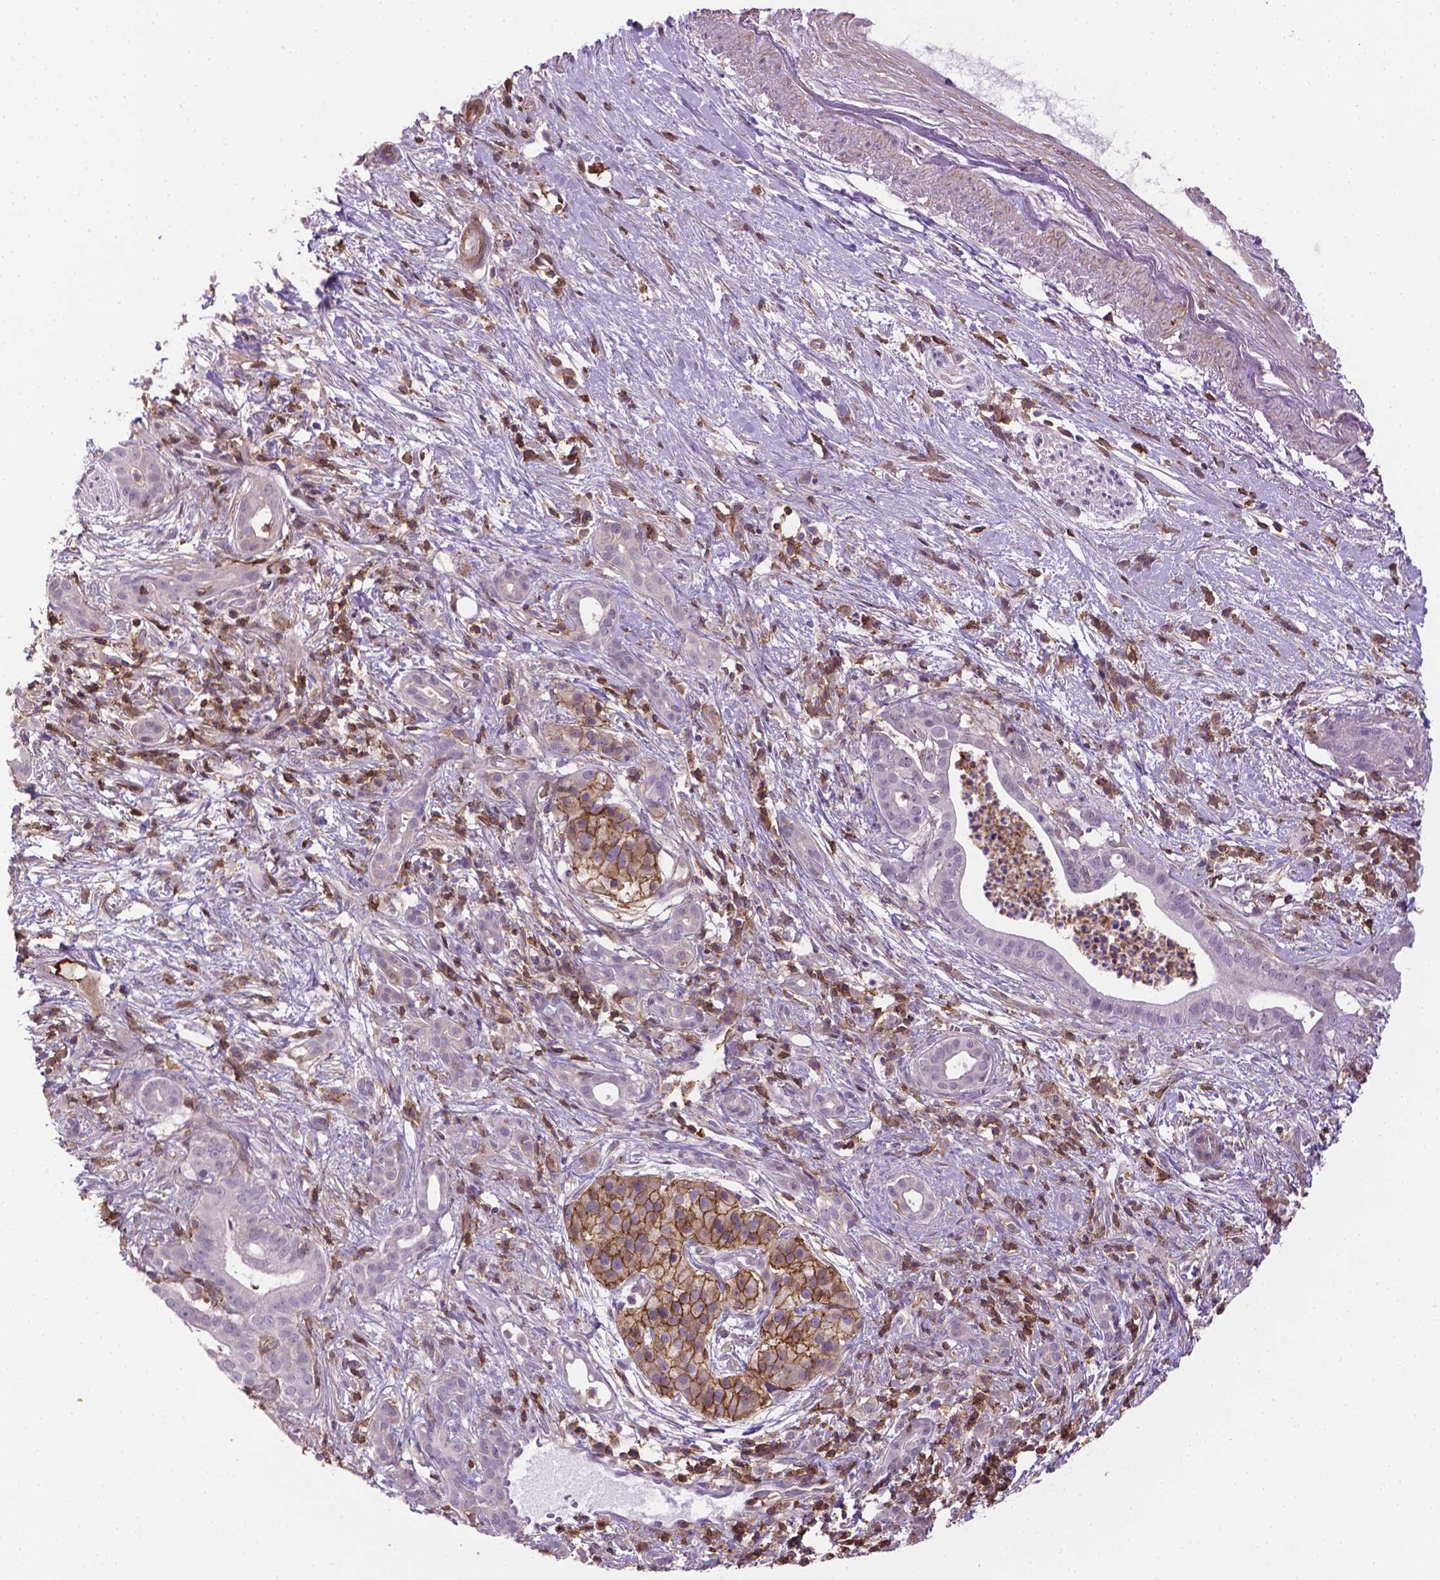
{"staining": {"intensity": "weak", "quantity": "25%-75%", "location": "cytoplasmic/membranous"}, "tissue": "pancreatic cancer", "cell_type": "Tumor cells", "image_type": "cancer", "snomed": [{"axis": "morphology", "description": "Adenocarcinoma, NOS"}, {"axis": "topography", "description": "Pancreas"}], "caption": "Pancreatic adenocarcinoma stained for a protein (brown) demonstrates weak cytoplasmic/membranous positive expression in approximately 25%-75% of tumor cells.", "gene": "ACAD10", "patient": {"sex": "male", "age": 61}}